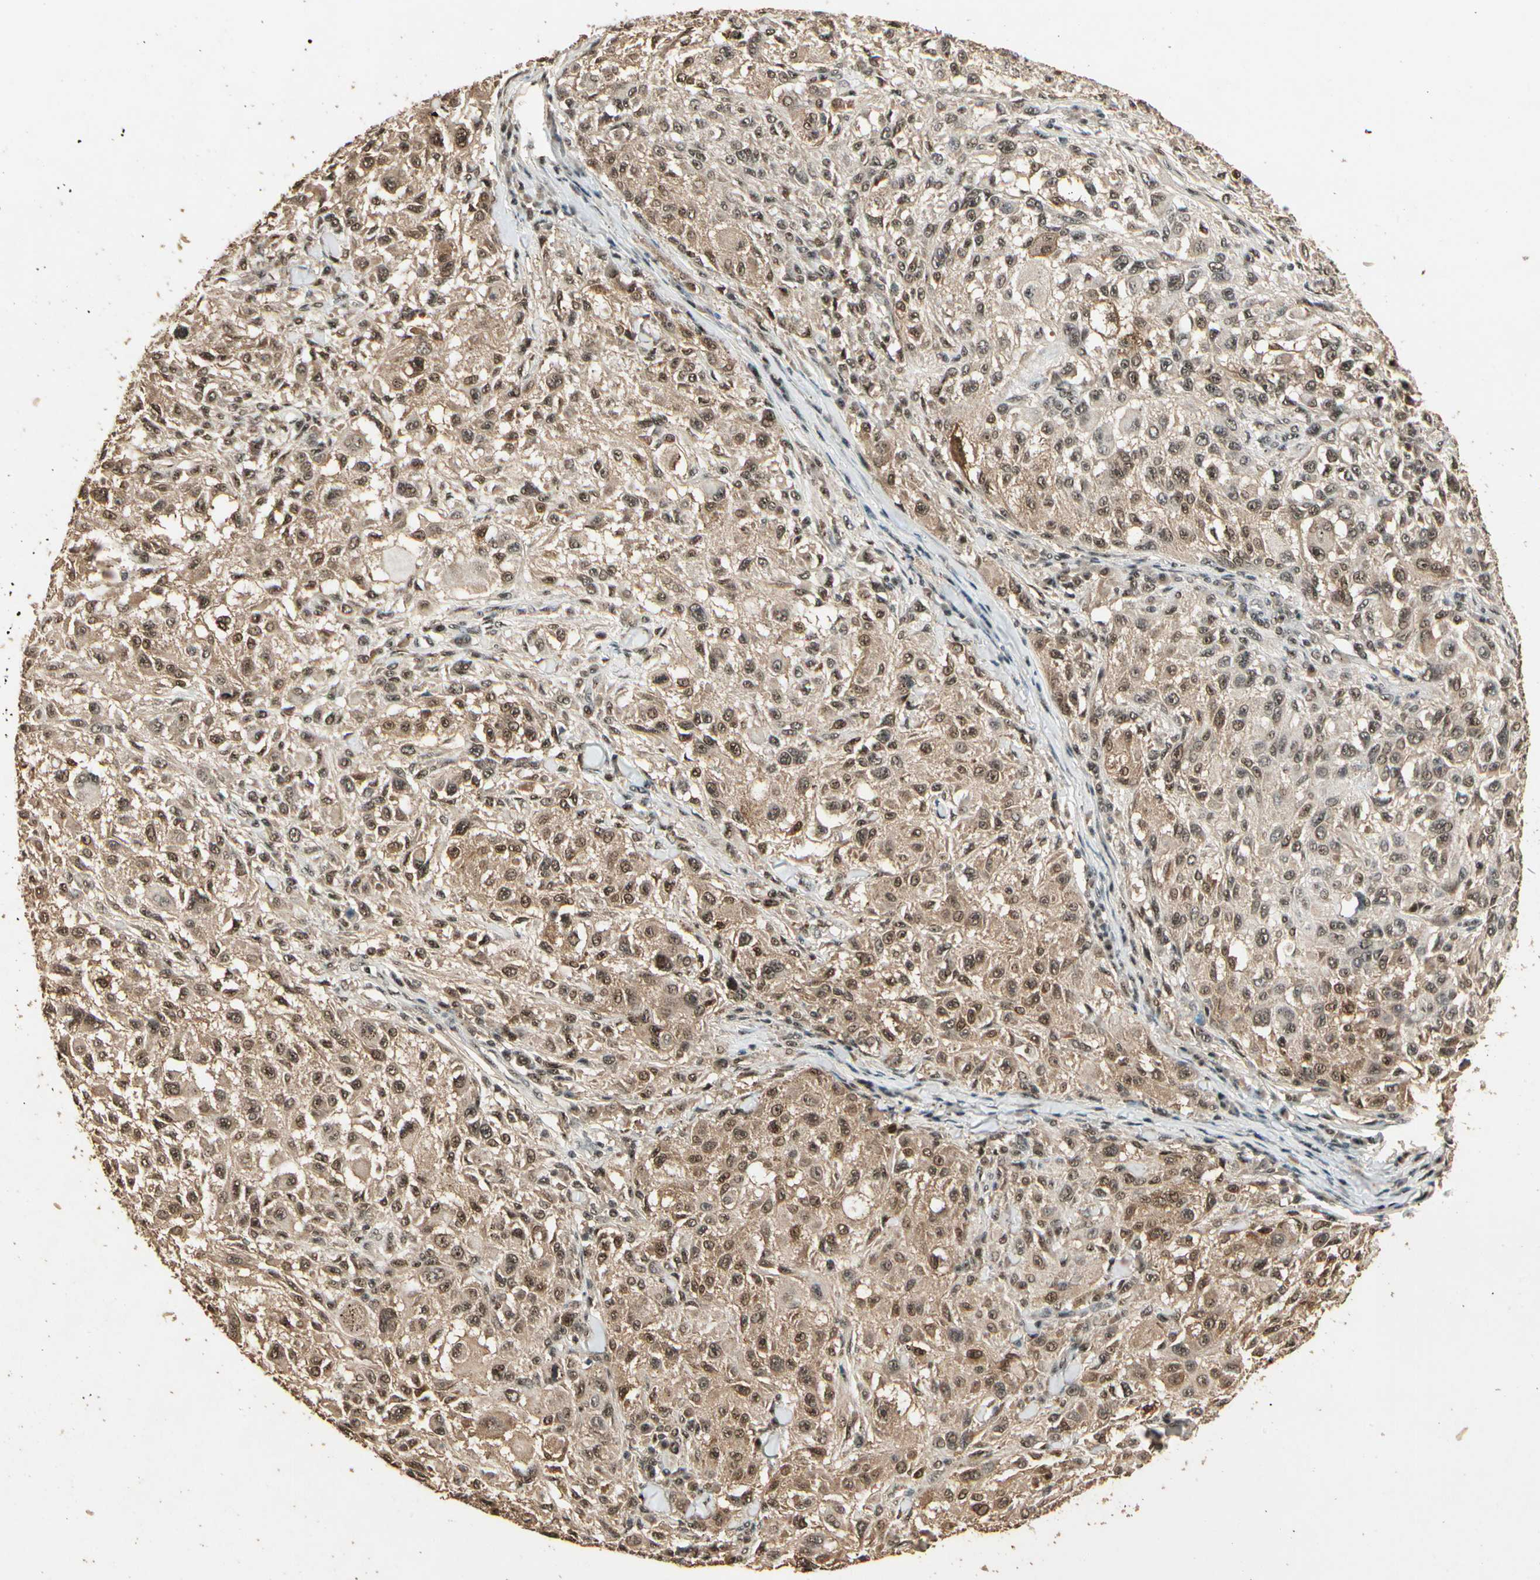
{"staining": {"intensity": "moderate", "quantity": ">75%", "location": "cytoplasmic/membranous,nuclear"}, "tissue": "melanoma", "cell_type": "Tumor cells", "image_type": "cancer", "snomed": [{"axis": "morphology", "description": "Necrosis, NOS"}, {"axis": "morphology", "description": "Malignant melanoma, NOS"}, {"axis": "topography", "description": "Skin"}], "caption": "Malignant melanoma stained with a brown dye demonstrates moderate cytoplasmic/membranous and nuclear positive staining in approximately >75% of tumor cells.", "gene": "RBM25", "patient": {"sex": "female", "age": 87}}